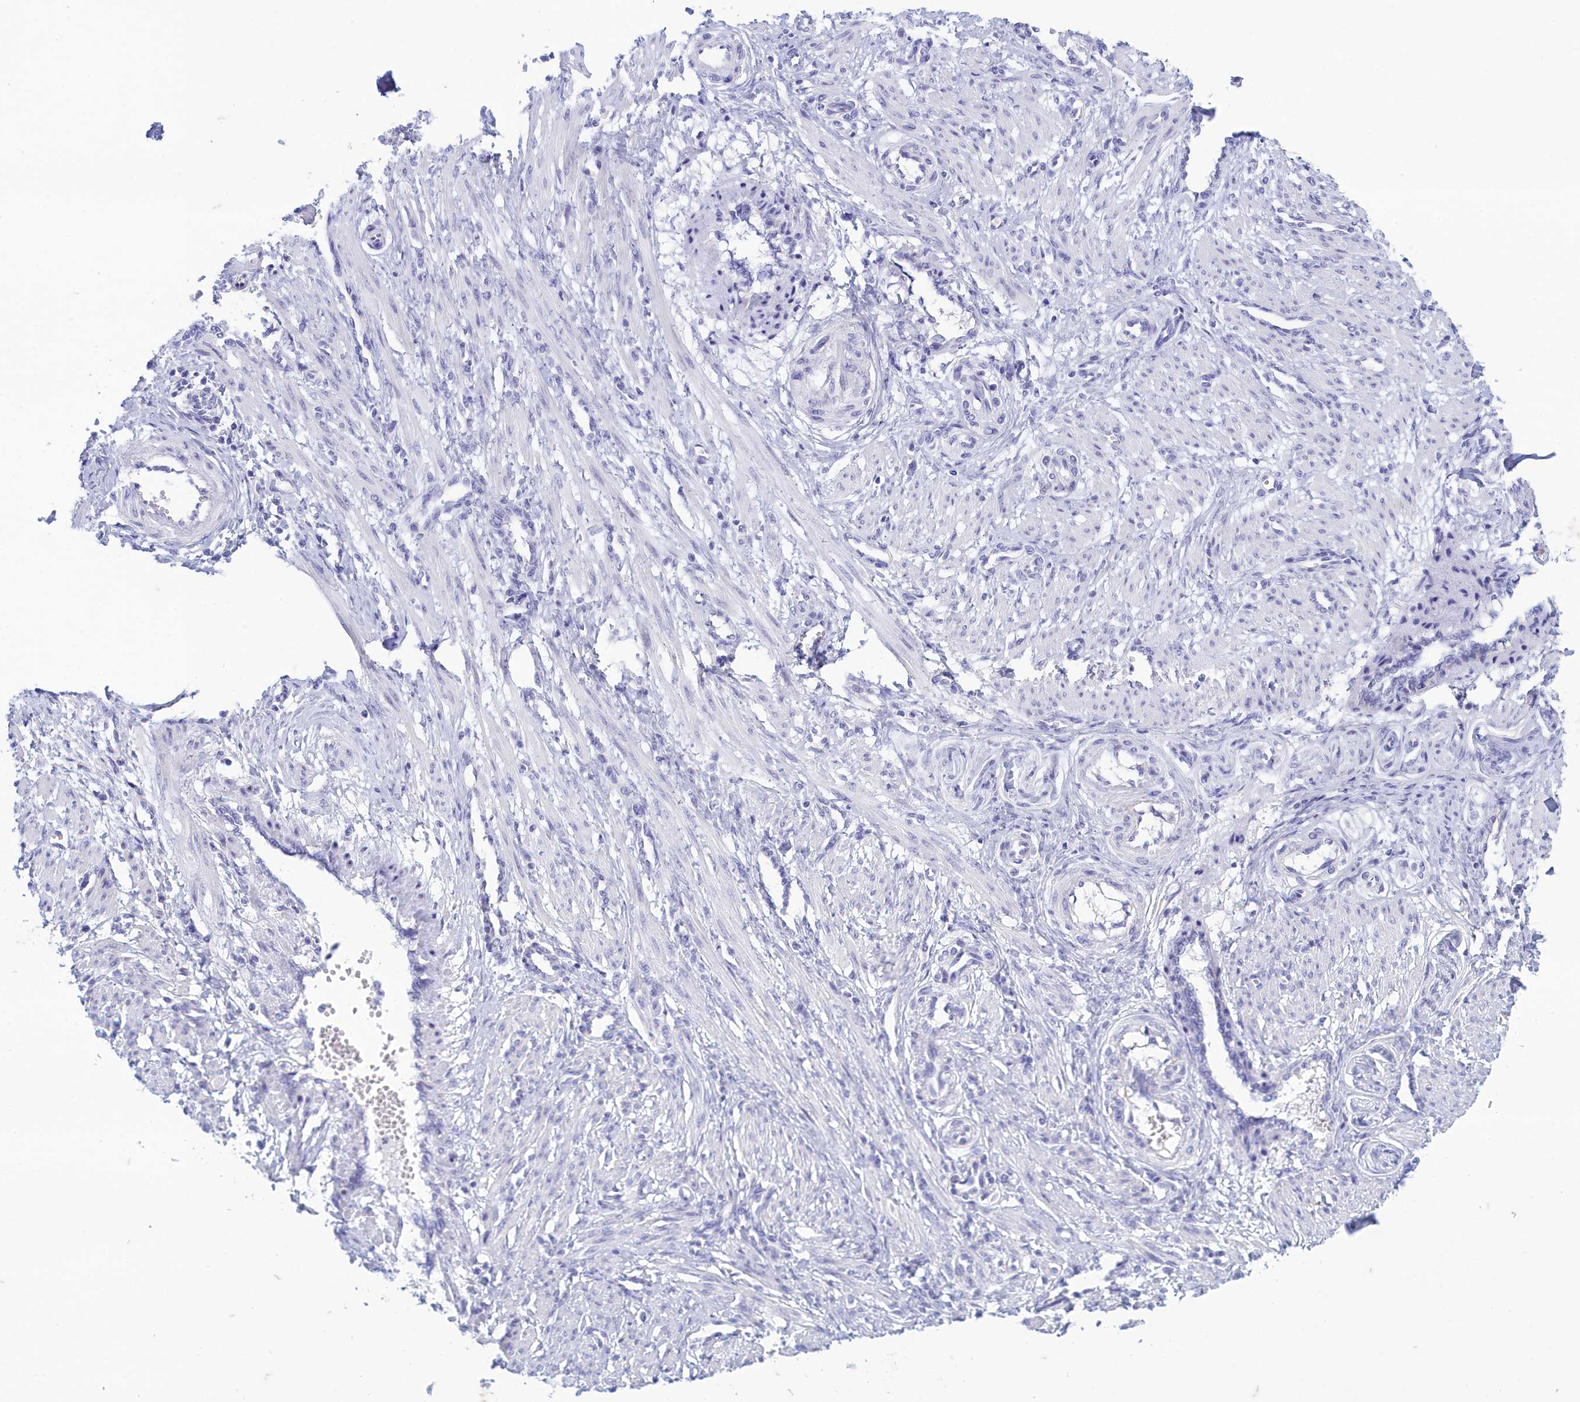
{"staining": {"intensity": "negative", "quantity": "none", "location": "none"}, "tissue": "smooth muscle", "cell_type": "Smooth muscle cells", "image_type": "normal", "snomed": [{"axis": "morphology", "description": "Normal tissue, NOS"}, {"axis": "topography", "description": "Endometrium"}], "caption": "Immunohistochemical staining of unremarkable human smooth muscle reveals no significant staining in smooth muscle cells. Brightfield microscopy of IHC stained with DAB (brown) and hematoxylin (blue), captured at high magnification.", "gene": "TMEM97", "patient": {"sex": "female", "age": 33}}